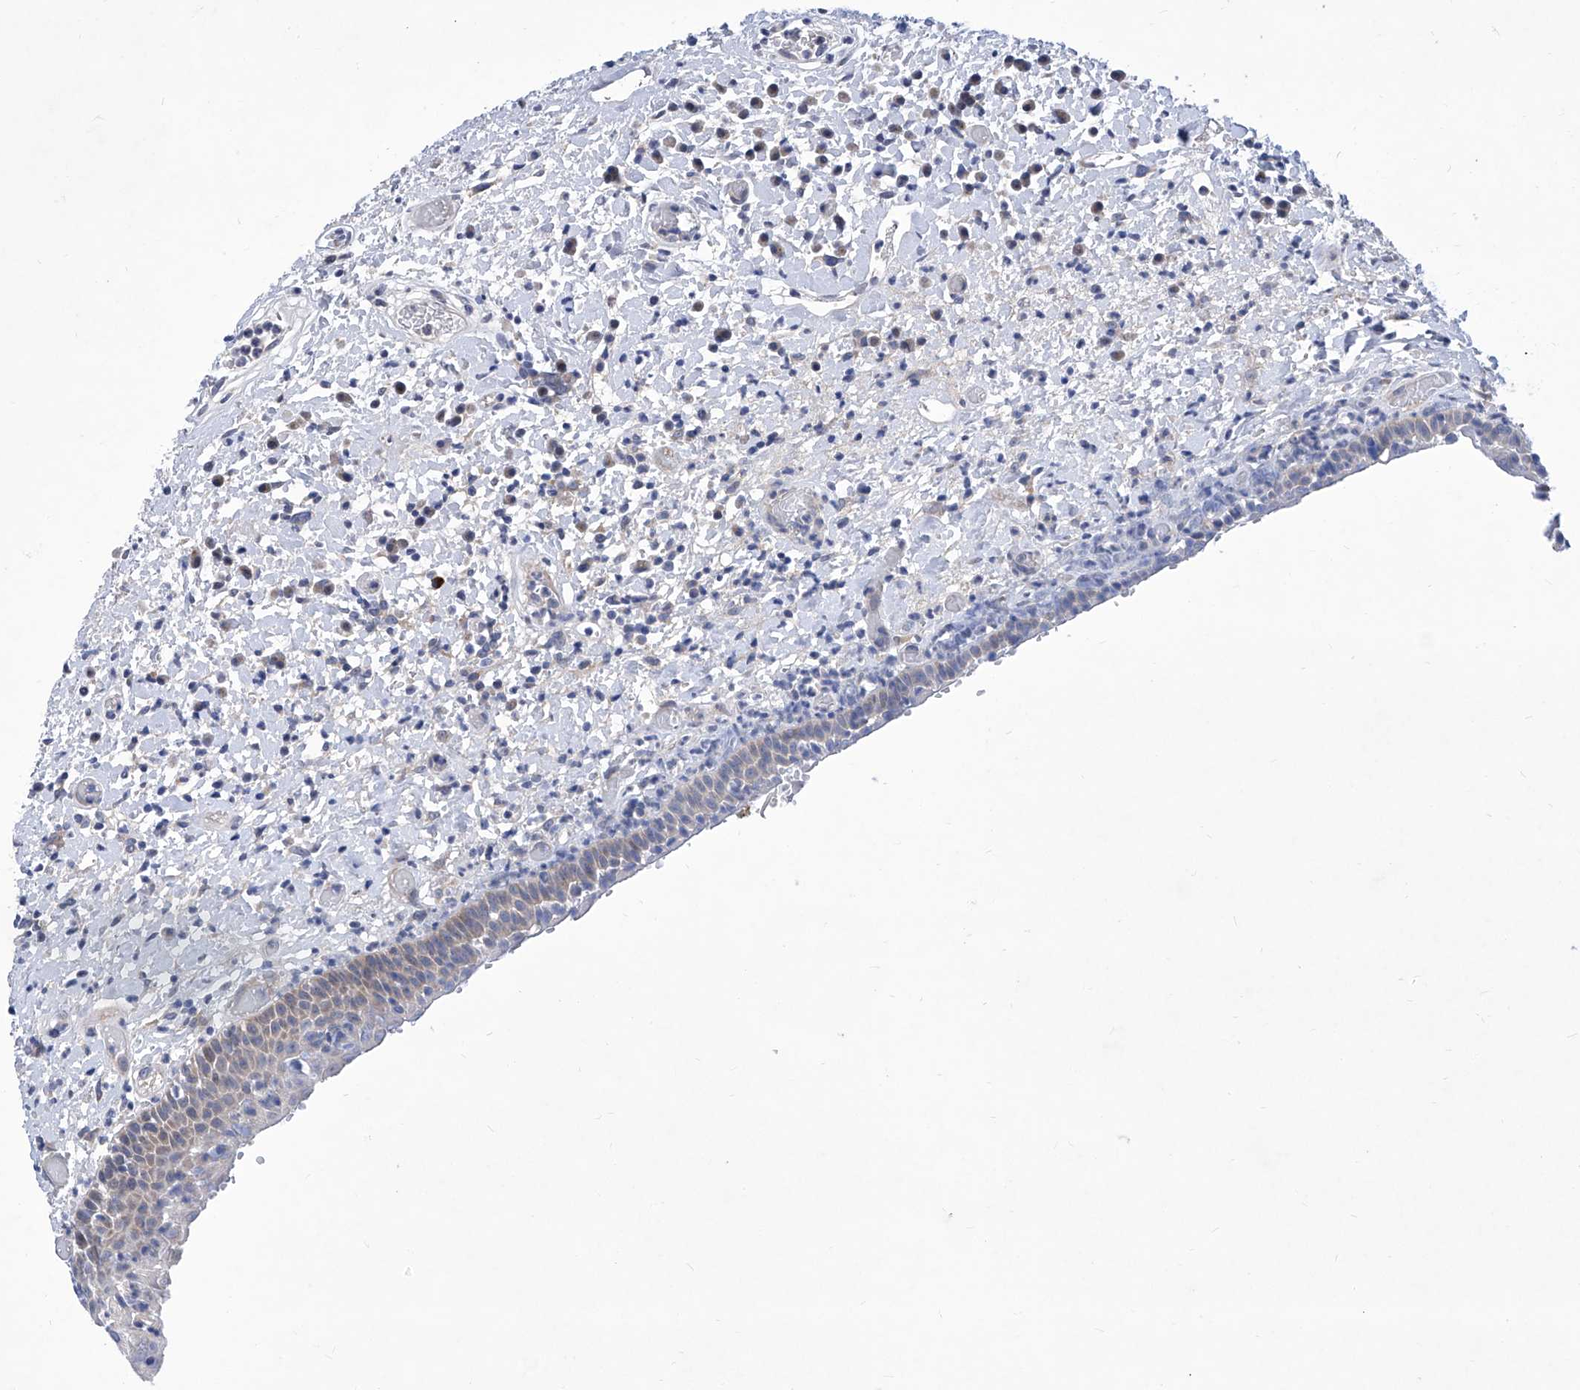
{"staining": {"intensity": "weak", "quantity": "25%-75%", "location": "cytoplasmic/membranous"}, "tissue": "oral mucosa", "cell_type": "Squamous epithelial cells", "image_type": "normal", "snomed": [{"axis": "morphology", "description": "Normal tissue, NOS"}, {"axis": "topography", "description": "Oral tissue"}], "caption": "Immunohistochemistry image of unremarkable oral mucosa: human oral mucosa stained using immunohistochemistry (IHC) demonstrates low levels of weak protein expression localized specifically in the cytoplasmic/membranous of squamous epithelial cells, appearing as a cytoplasmic/membranous brown color.", "gene": "SRBD1", "patient": {"sex": "female", "age": 76}}